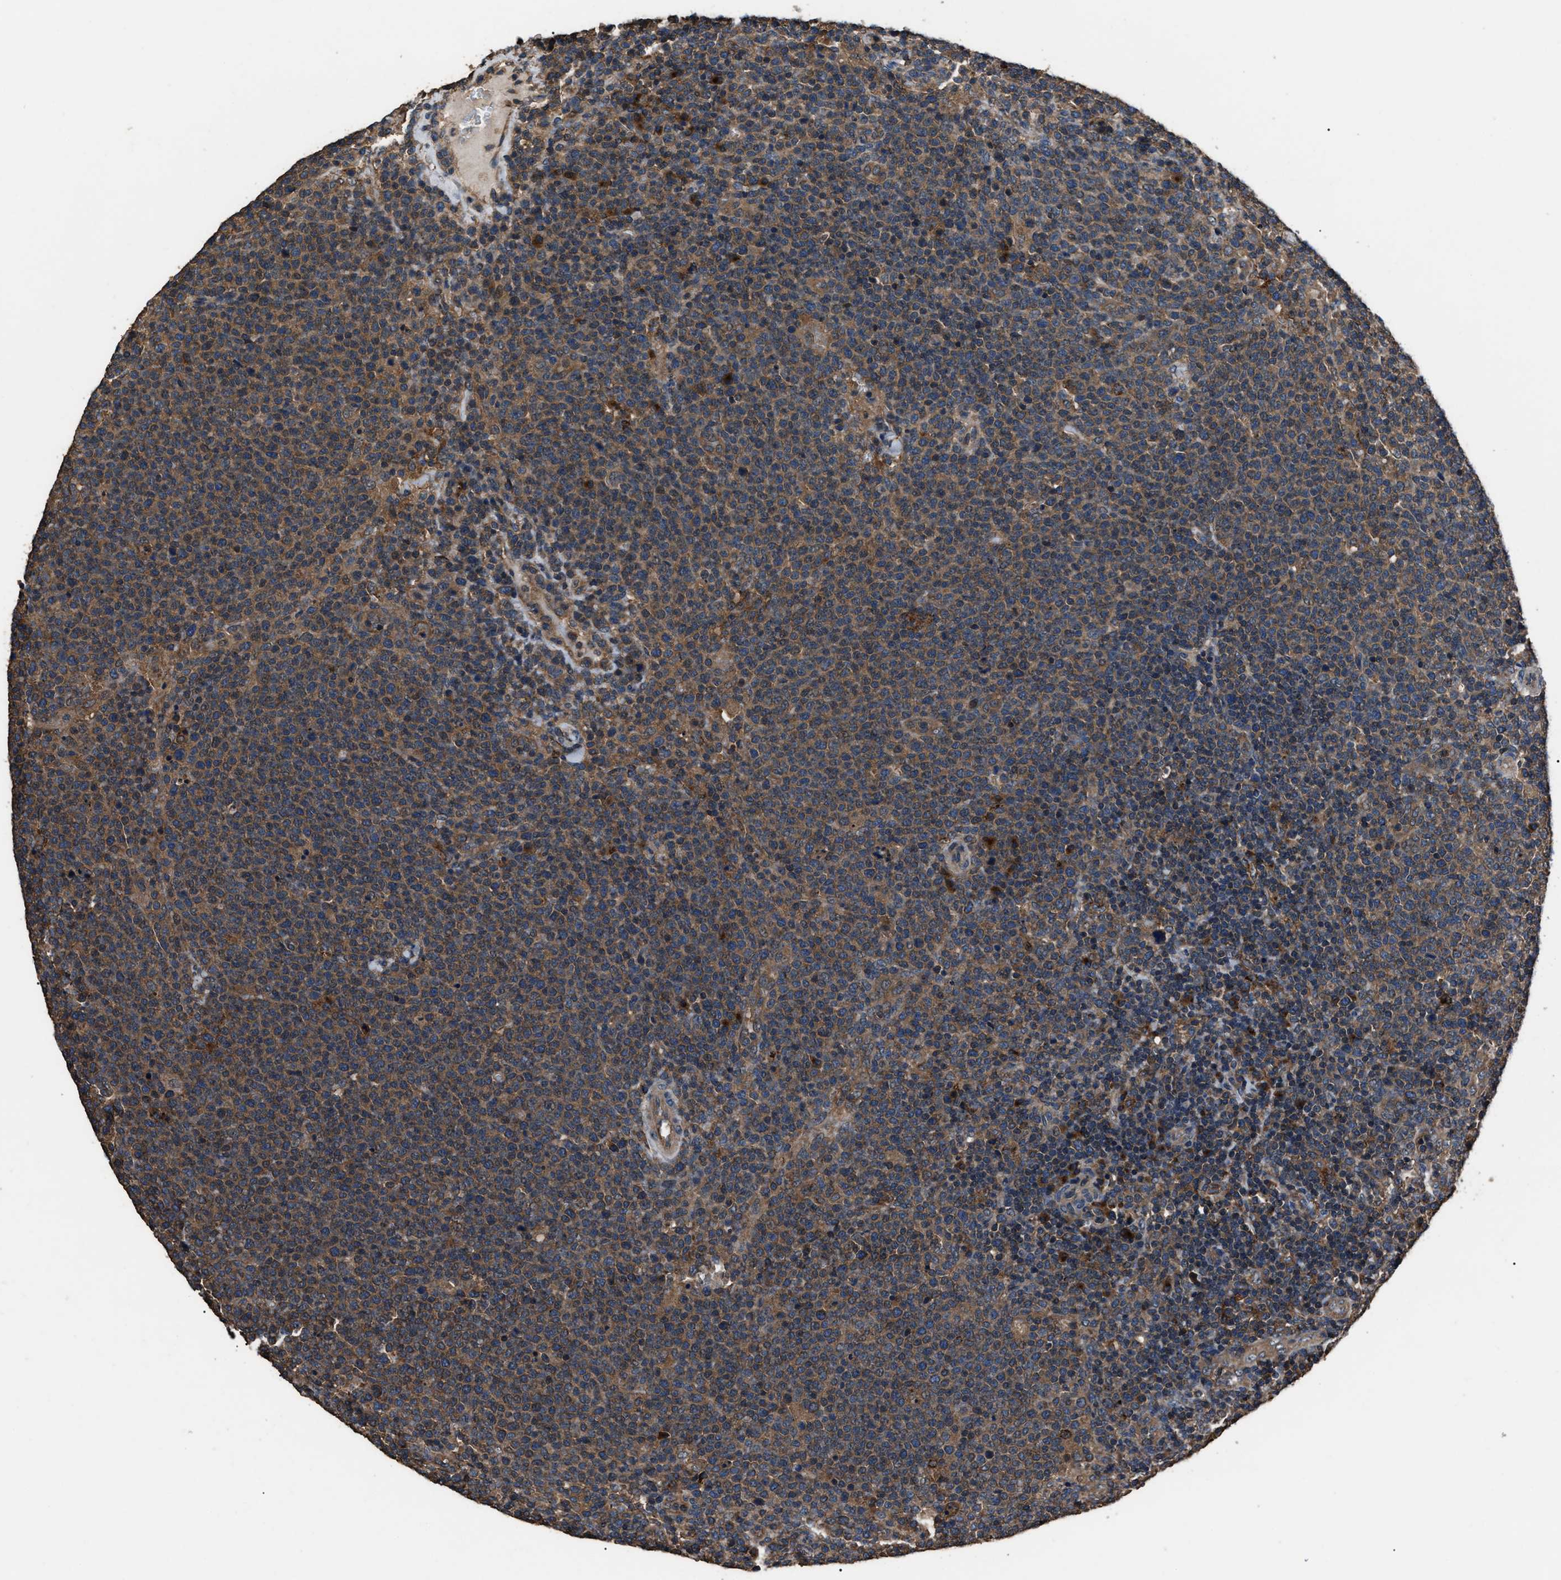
{"staining": {"intensity": "strong", "quantity": "25%-75%", "location": "cytoplasmic/membranous"}, "tissue": "lymphoma", "cell_type": "Tumor cells", "image_type": "cancer", "snomed": [{"axis": "morphology", "description": "Malignant lymphoma, non-Hodgkin's type, High grade"}, {"axis": "topography", "description": "Lymph node"}], "caption": "A micrograph showing strong cytoplasmic/membranous staining in approximately 25%-75% of tumor cells in malignant lymphoma, non-Hodgkin's type (high-grade), as visualized by brown immunohistochemical staining.", "gene": "RNF216", "patient": {"sex": "male", "age": 61}}